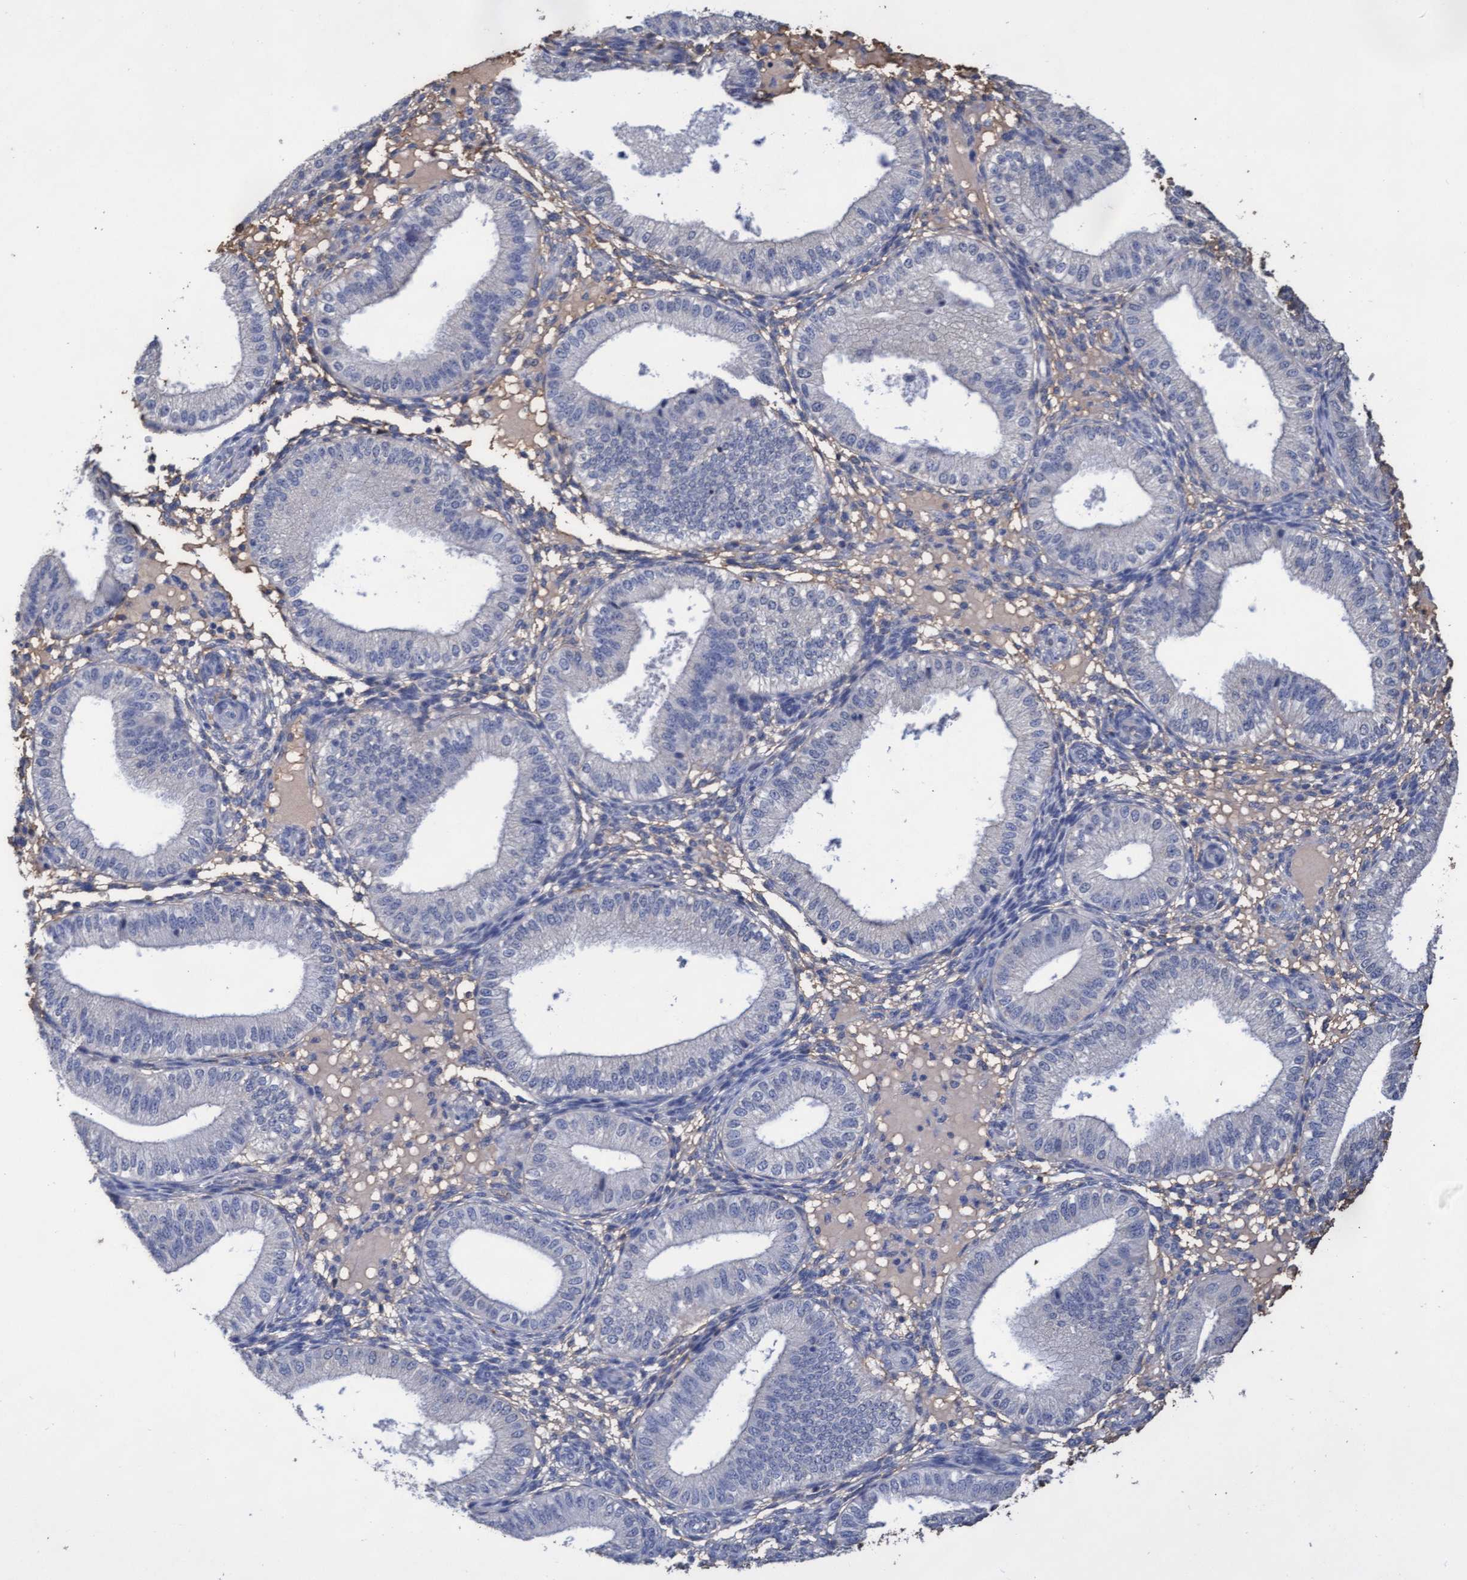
{"staining": {"intensity": "weak", "quantity": "<25%", "location": "cytoplasmic/membranous"}, "tissue": "endometrium", "cell_type": "Cells in endometrial stroma", "image_type": "normal", "snomed": [{"axis": "morphology", "description": "Normal tissue, NOS"}, {"axis": "topography", "description": "Endometrium"}], "caption": "This is a image of immunohistochemistry staining of benign endometrium, which shows no staining in cells in endometrial stroma. The staining was performed using DAB to visualize the protein expression in brown, while the nuclei were stained in blue with hematoxylin (Magnification: 20x).", "gene": "GPR39", "patient": {"sex": "female", "age": 39}}